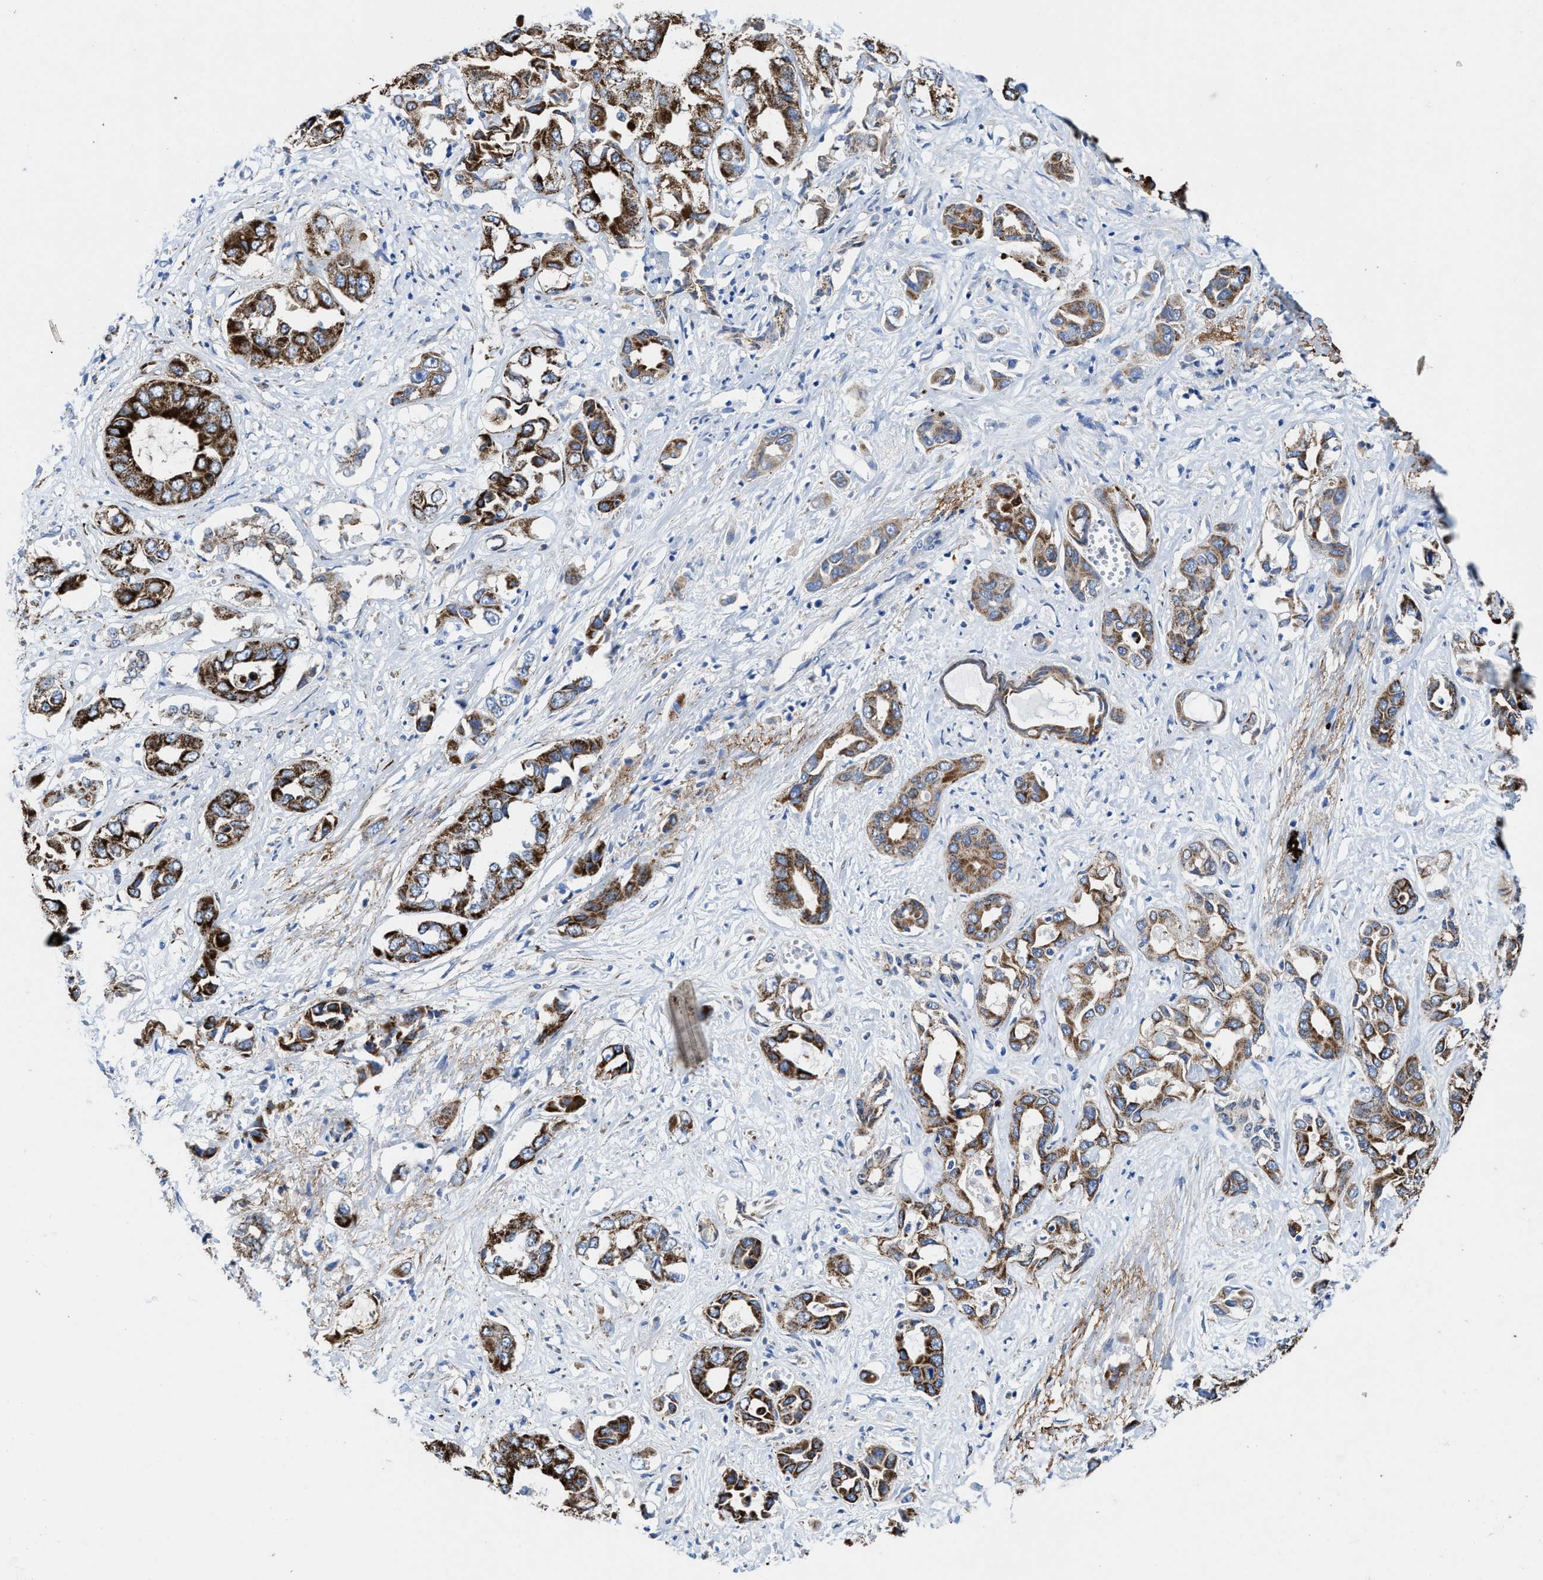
{"staining": {"intensity": "strong", "quantity": ">75%", "location": "cytoplasmic/membranous"}, "tissue": "liver cancer", "cell_type": "Tumor cells", "image_type": "cancer", "snomed": [{"axis": "morphology", "description": "Cholangiocarcinoma"}, {"axis": "topography", "description": "Liver"}], "caption": "A brown stain highlights strong cytoplasmic/membranous staining of a protein in human liver cancer tumor cells. The staining was performed using DAB to visualize the protein expression in brown, while the nuclei were stained in blue with hematoxylin (Magnification: 20x).", "gene": "ALDH1B1", "patient": {"sex": "female", "age": 52}}